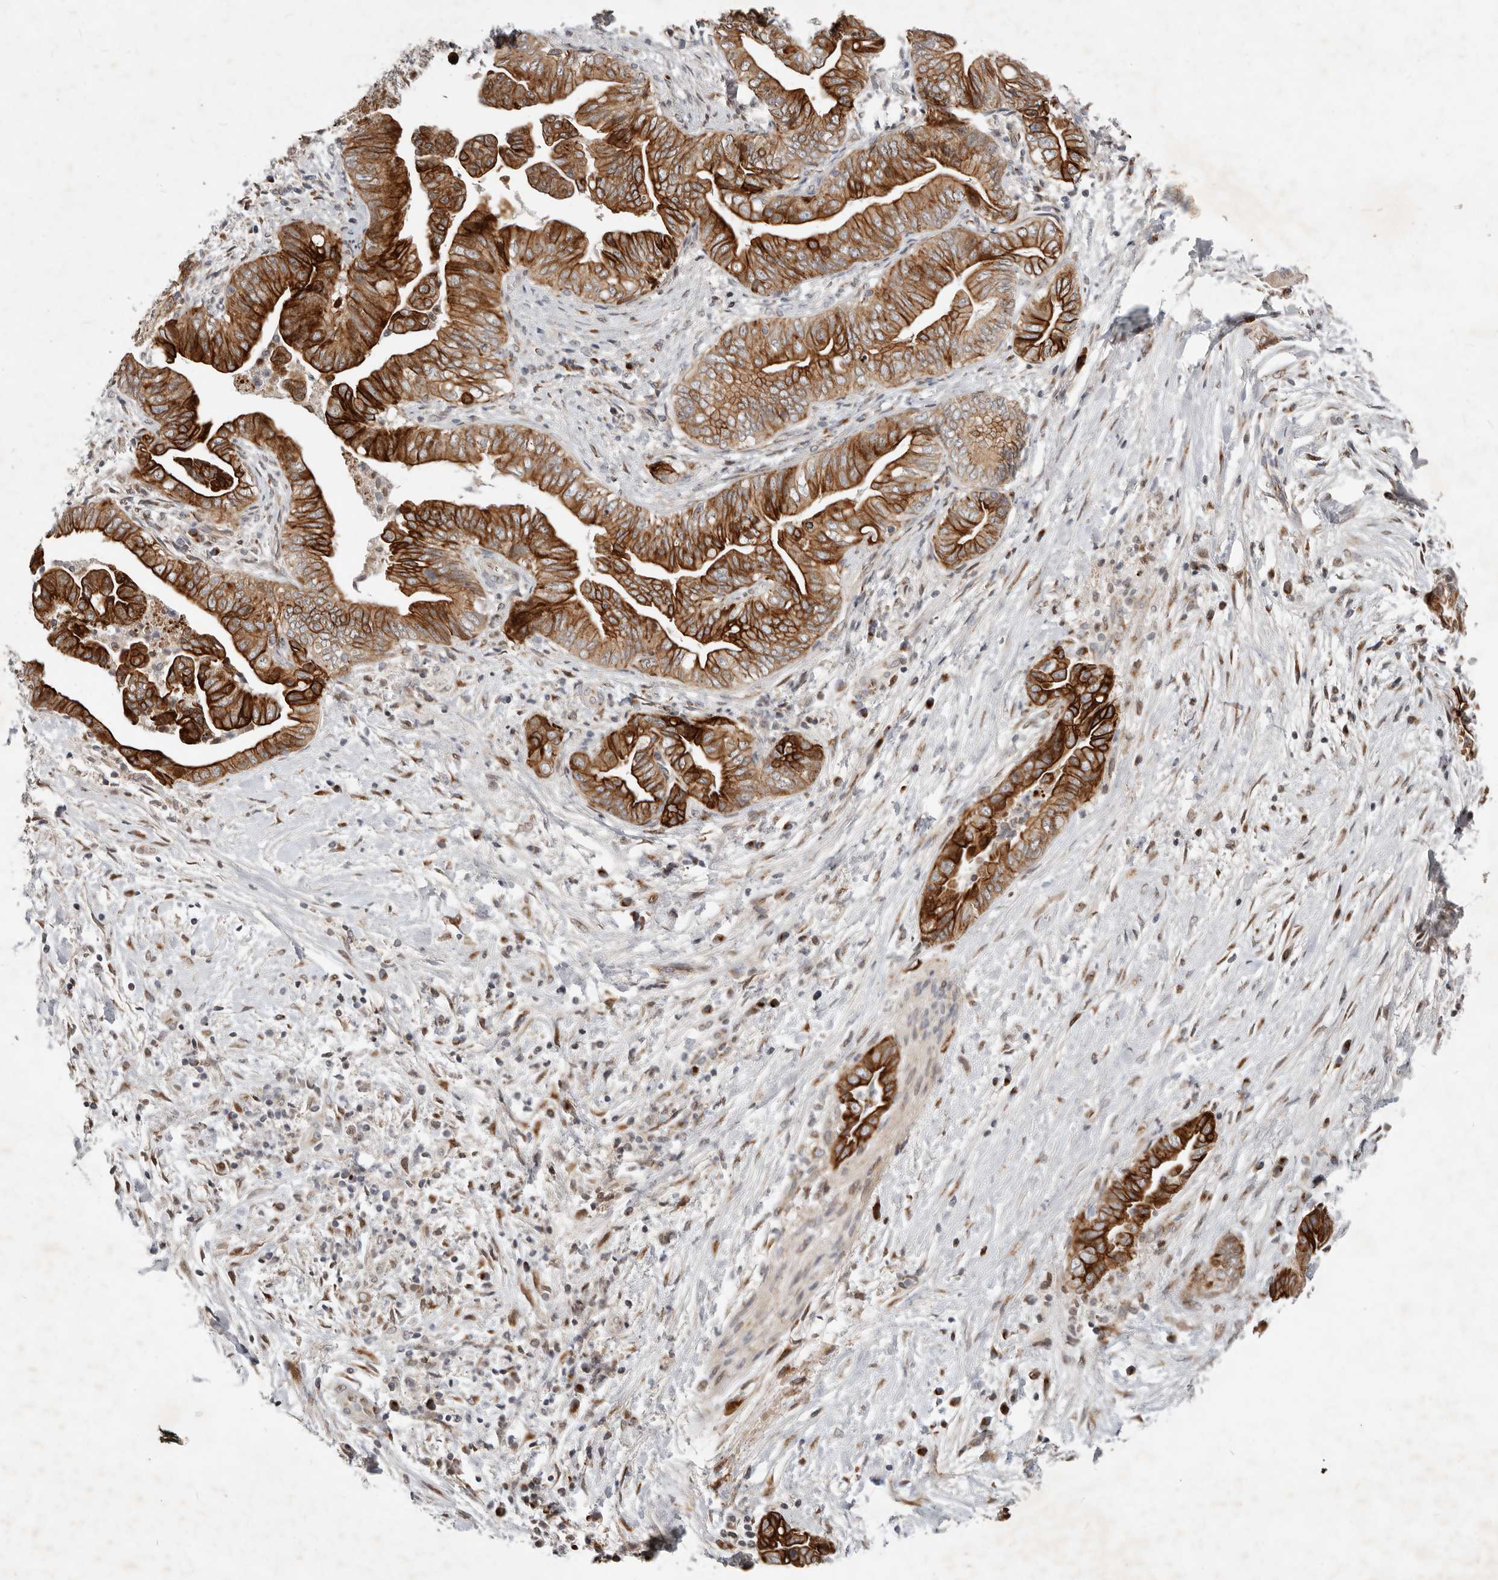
{"staining": {"intensity": "strong", "quantity": ">75%", "location": "cytoplasmic/membranous"}, "tissue": "pancreatic cancer", "cell_type": "Tumor cells", "image_type": "cancer", "snomed": [{"axis": "morphology", "description": "Adenocarcinoma, NOS"}, {"axis": "topography", "description": "Pancreas"}], "caption": "Immunohistochemistry (IHC) histopathology image of neoplastic tissue: human pancreatic adenocarcinoma stained using immunohistochemistry demonstrates high levels of strong protein expression localized specifically in the cytoplasmic/membranous of tumor cells, appearing as a cytoplasmic/membranous brown color.", "gene": "NPY4R", "patient": {"sex": "male", "age": 75}}